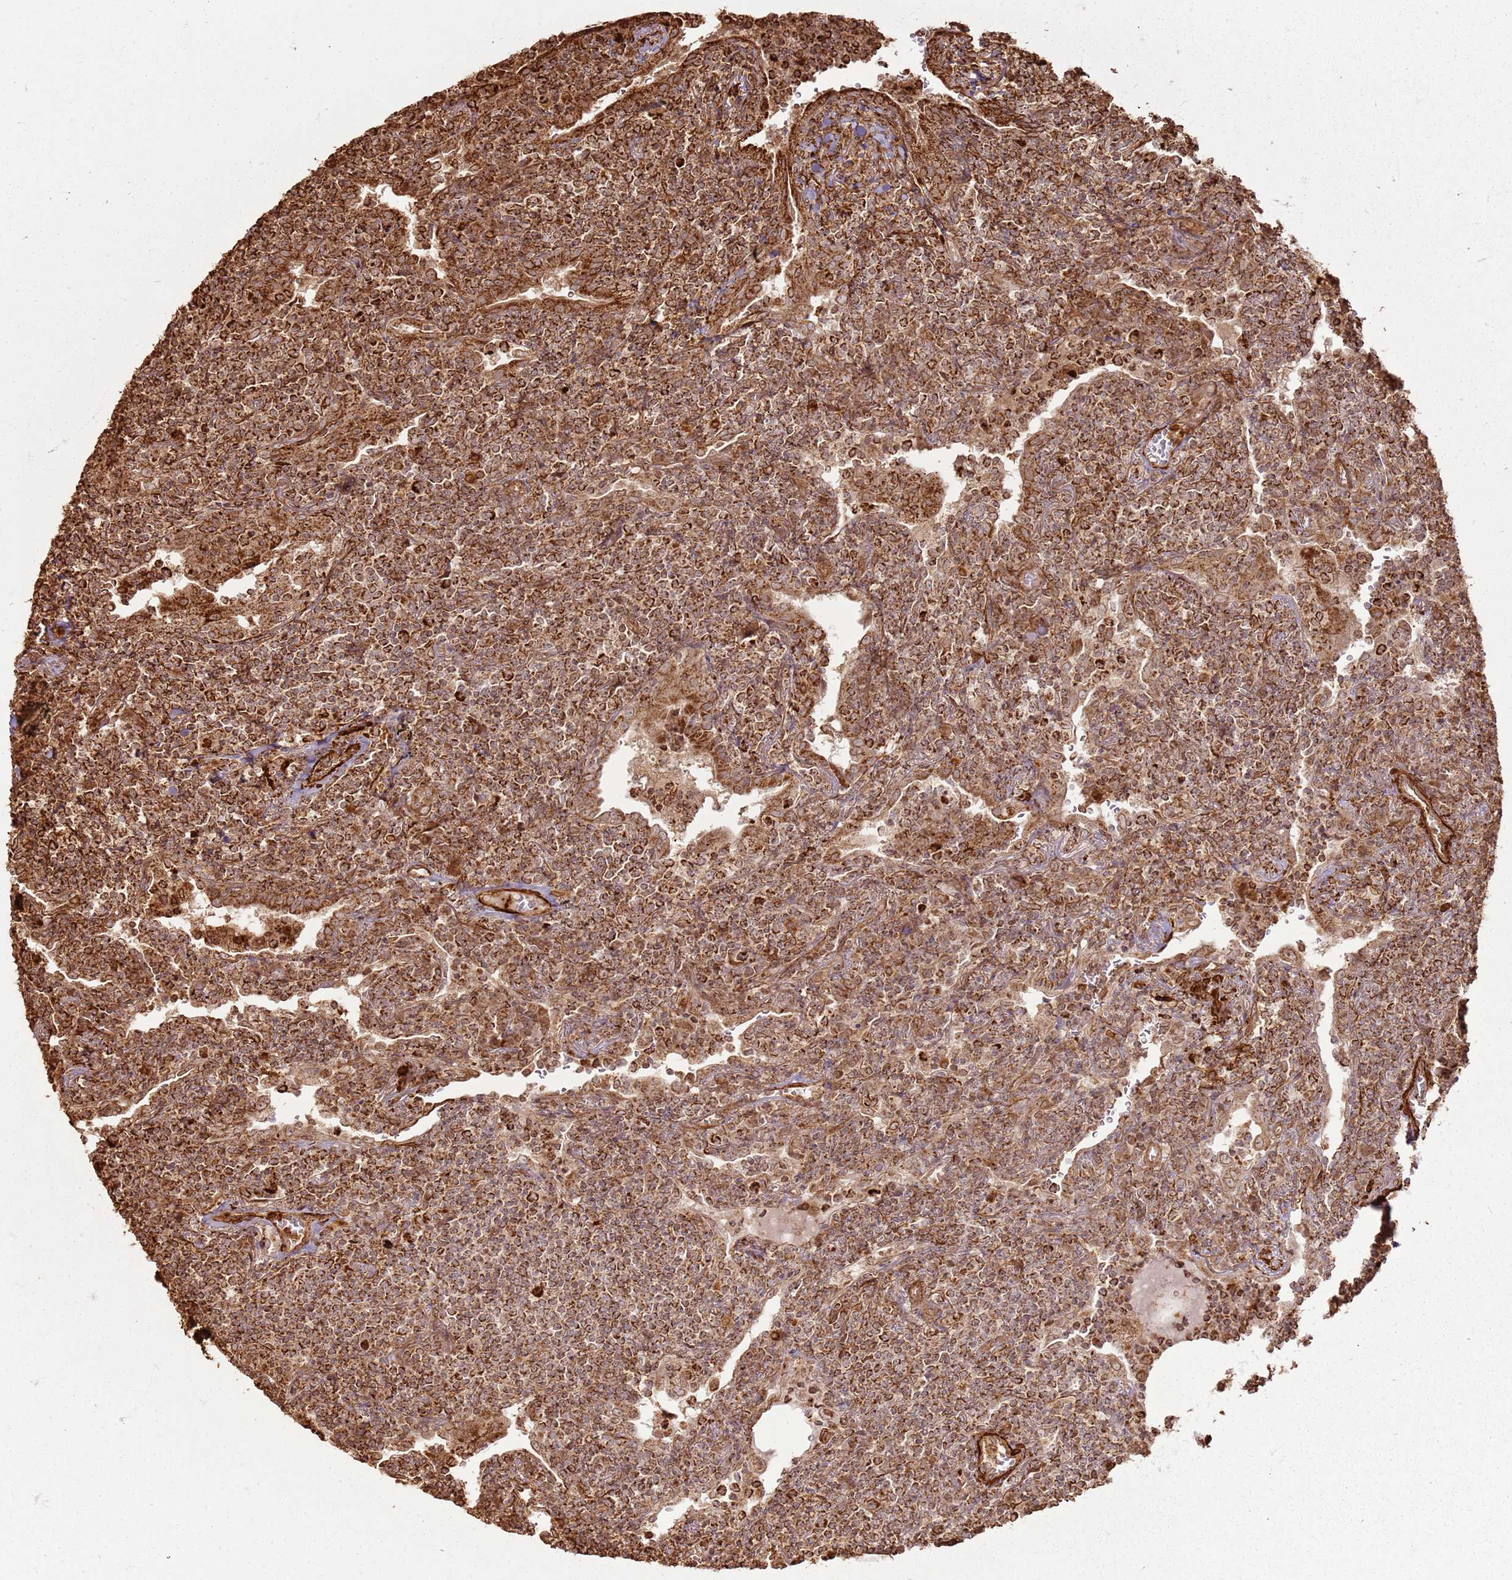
{"staining": {"intensity": "strong", "quantity": ">75%", "location": "cytoplasmic/membranous"}, "tissue": "lymphoma", "cell_type": "Tumor cells", "image_type": "cancer", "snomed": [{"axis": "morphology", "description": "Malignant lymphoma, non-Hodgkin's type, Low grade"}, {"axis": "topography", "description": "Lung"}], "caption": "The immunohistochemical stain shows strong cytoplasmic/membranous staining in tumor cells of low-grade malignant lymphoma, non-Hodgkin's type tissue. The staining was performed using DAB (3,3'-diaminobenzidine) to visualize the protein expression in brown, while the nuclei were stained in blue with hematoxylin (Magnification: 20x).", "gene": "DDX59", "patient": {"sex": "female", "age": 71}}